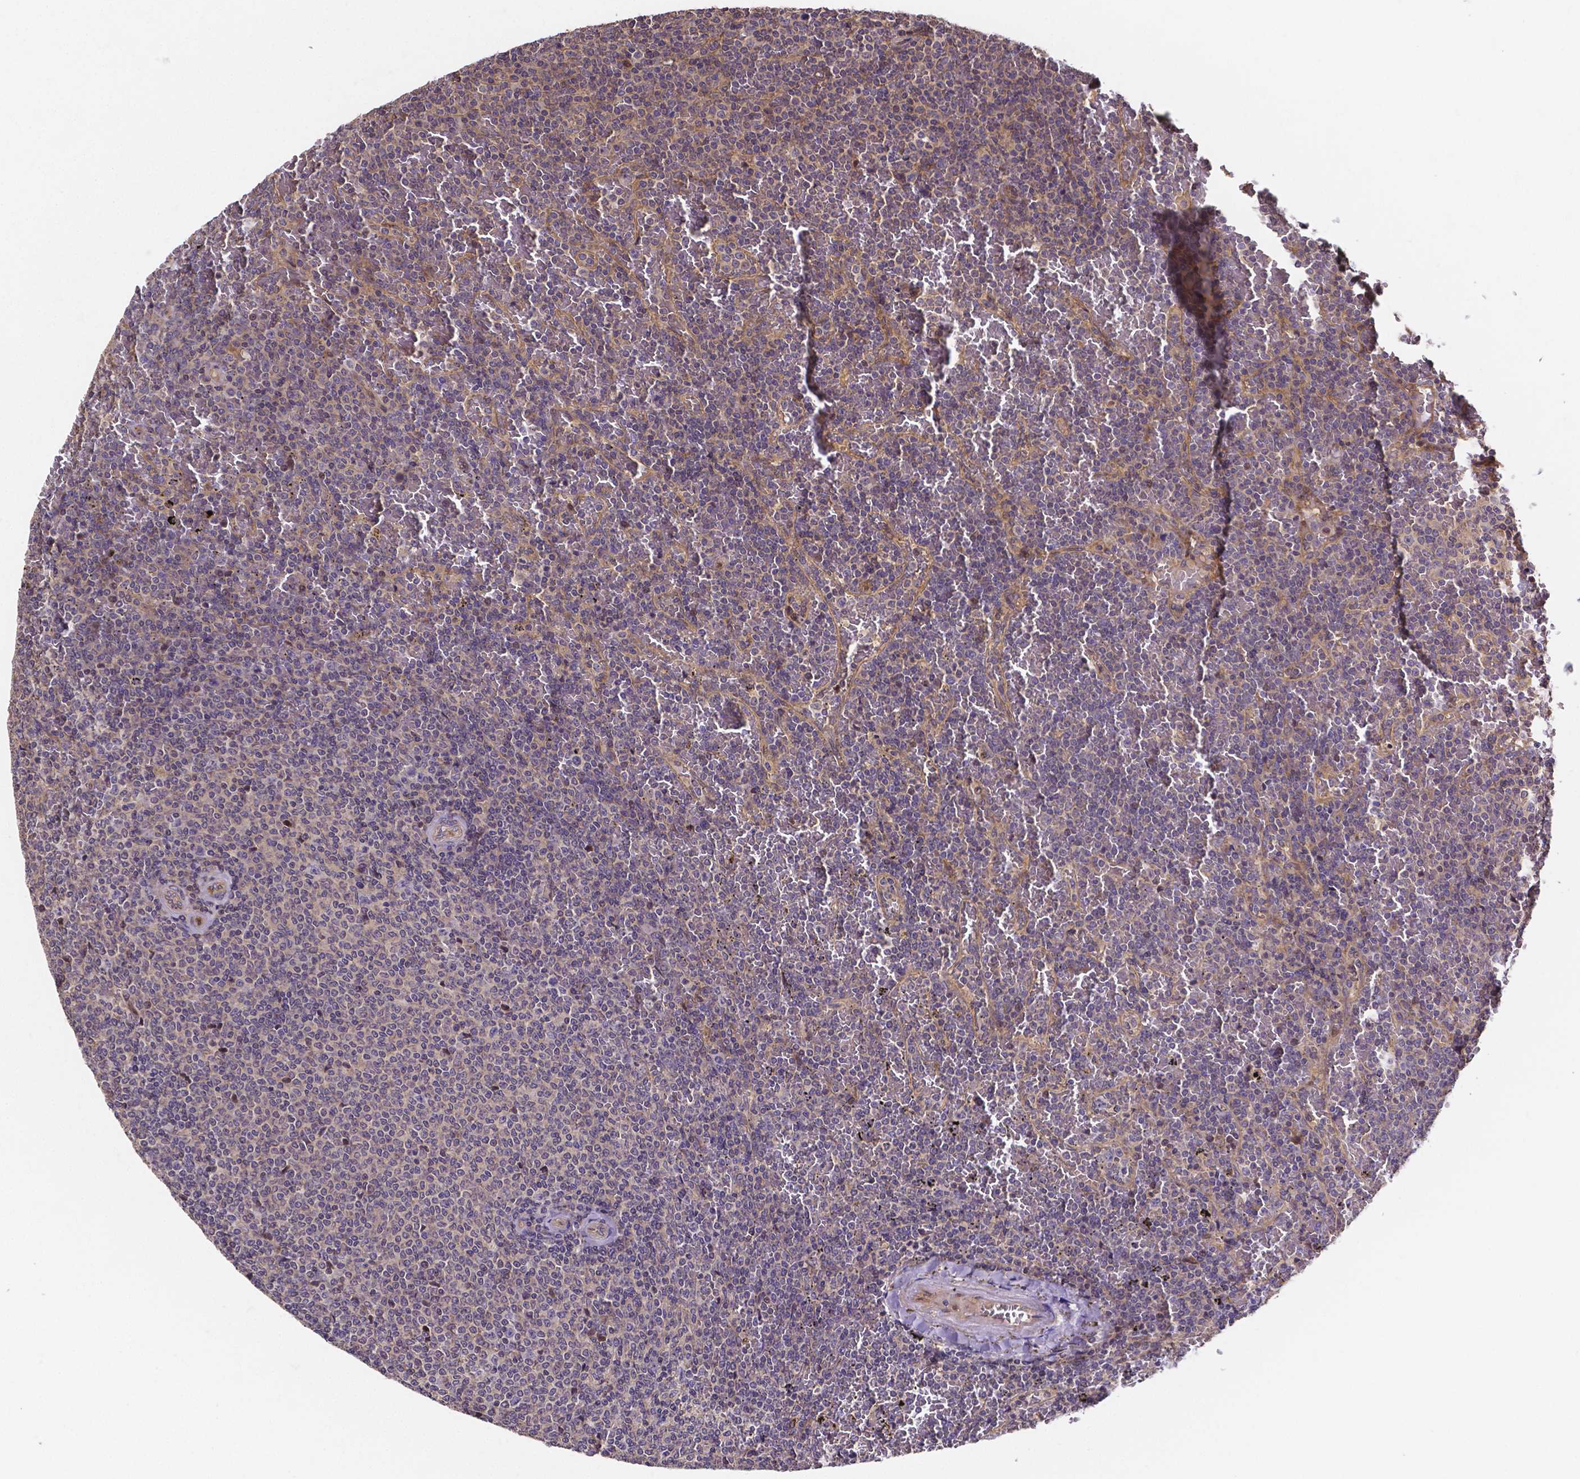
{"staining": {"intensity": "negative", "quantity": "none", "location": "none"}, "tissue": "lymphoma", "cell_type": "Tumor cells", "image_type": "cancer", "snomed": [{"axis": "morphology", "description": "Malignant lymphoma, non-Hodgkin's type, Low grade"}, {"axis": "topography", "description": "Spleen"}], "caption": "Malignant lymphoma, non-Hodgkin's type (low-grade) stained for a protein using immunohistochemistry (IHC) exhibits no staining tumor cells.", "gene": "RNF123", "patient": {"sex": "female", "age": 77}}